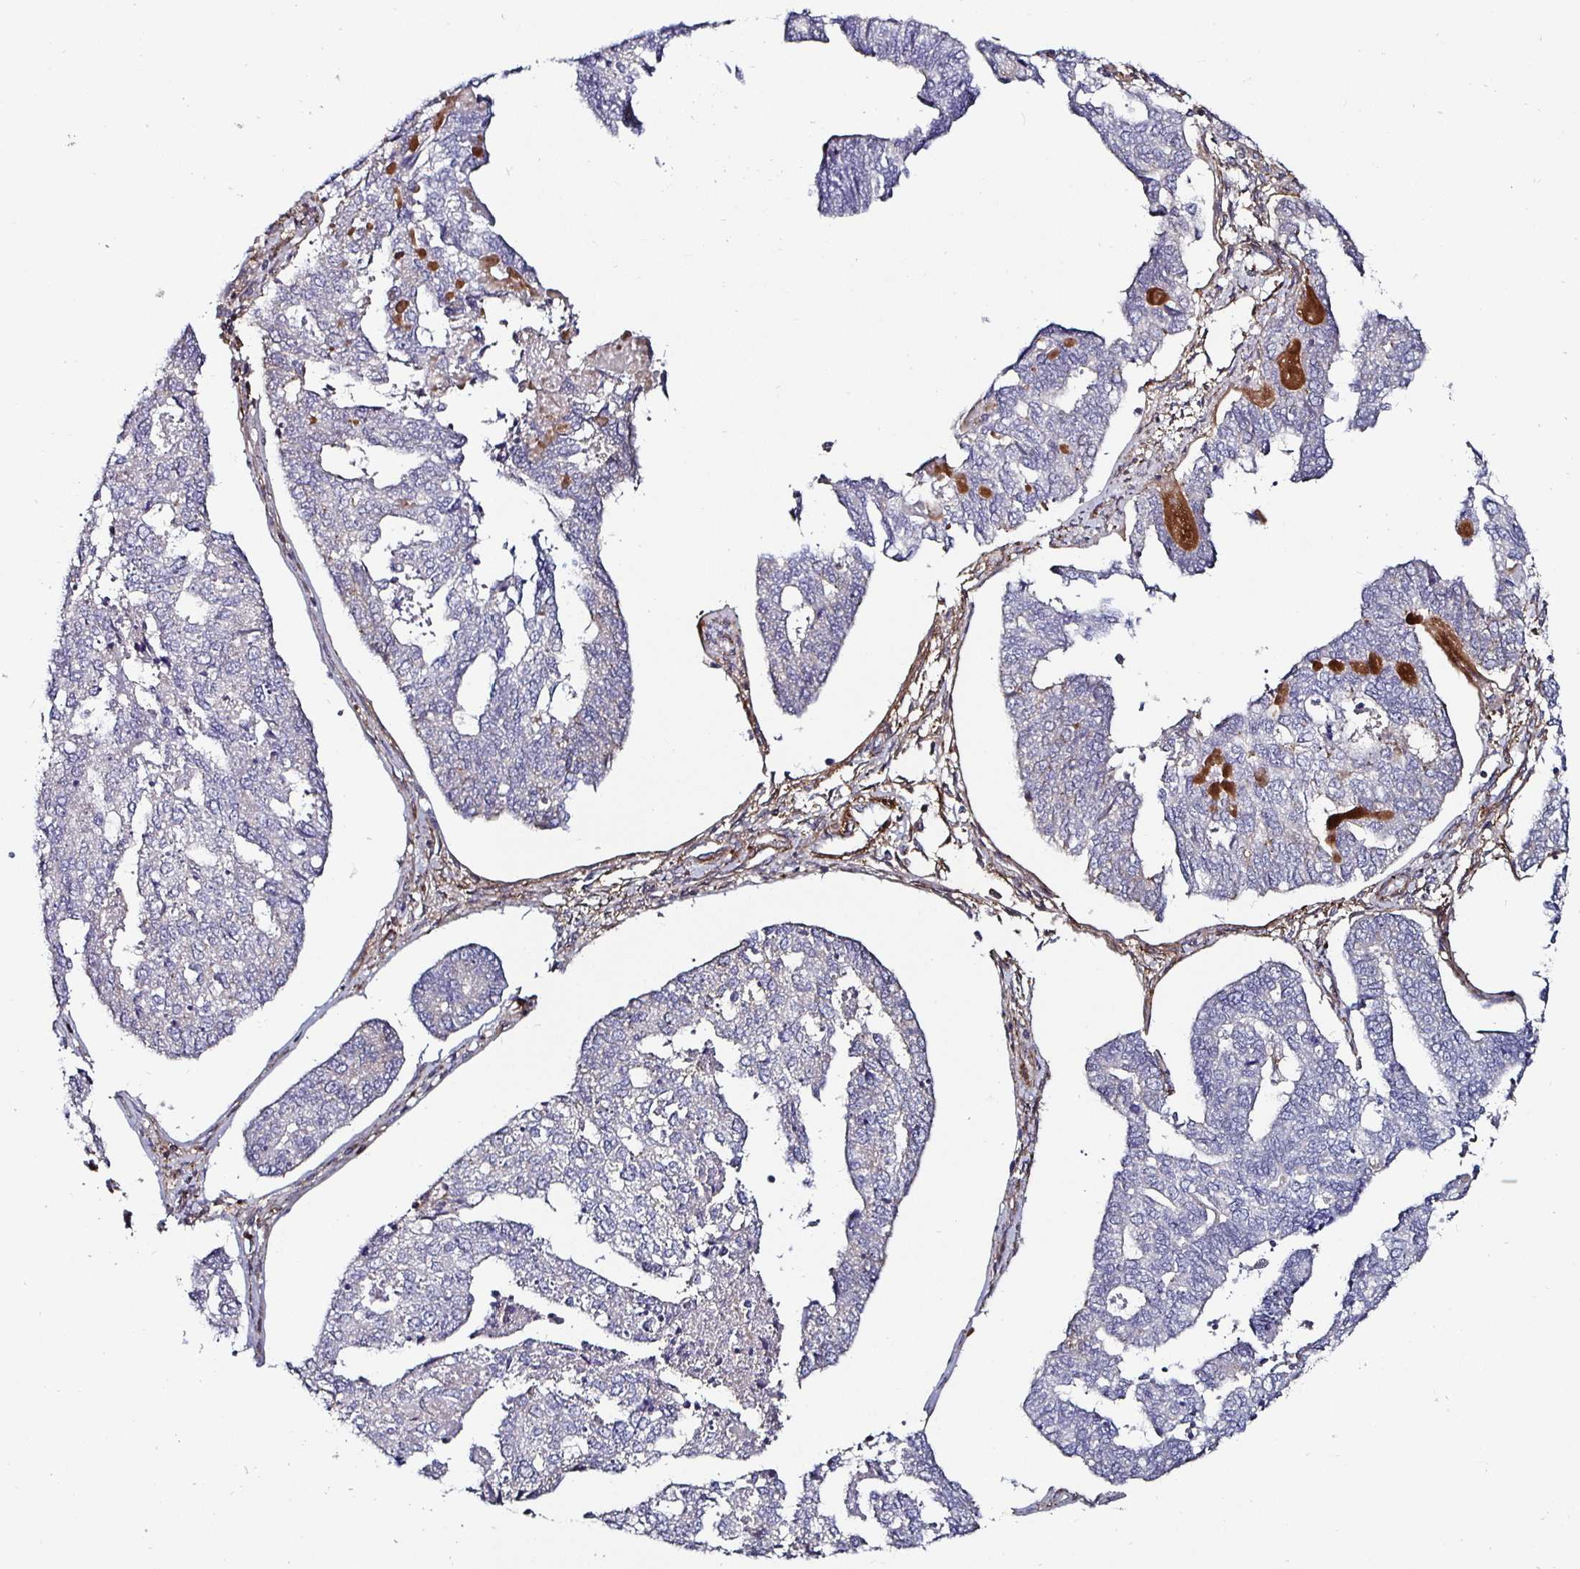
{"staining": {"intensity": "negative", "quantity": "none", "location": "none"}, "tissue": "endometrial cancer", "cell_type": "Tumor cells", "image_type": "cancer", "snomed": [{"axis": "morphology", "description": "Adenocarcinoma, NOS"}, {"axis": "topography", "description": "Endometrium"}], "caption": "An immunohistochemistry (IHC) image of endometrial cancer (adenocarcinoma) is shown. There is no staining in tumor cells of endometrial cancer (adenocarcinoma).", "gene": "GJA4", "patient": {"sex": "female", "age": 73}}